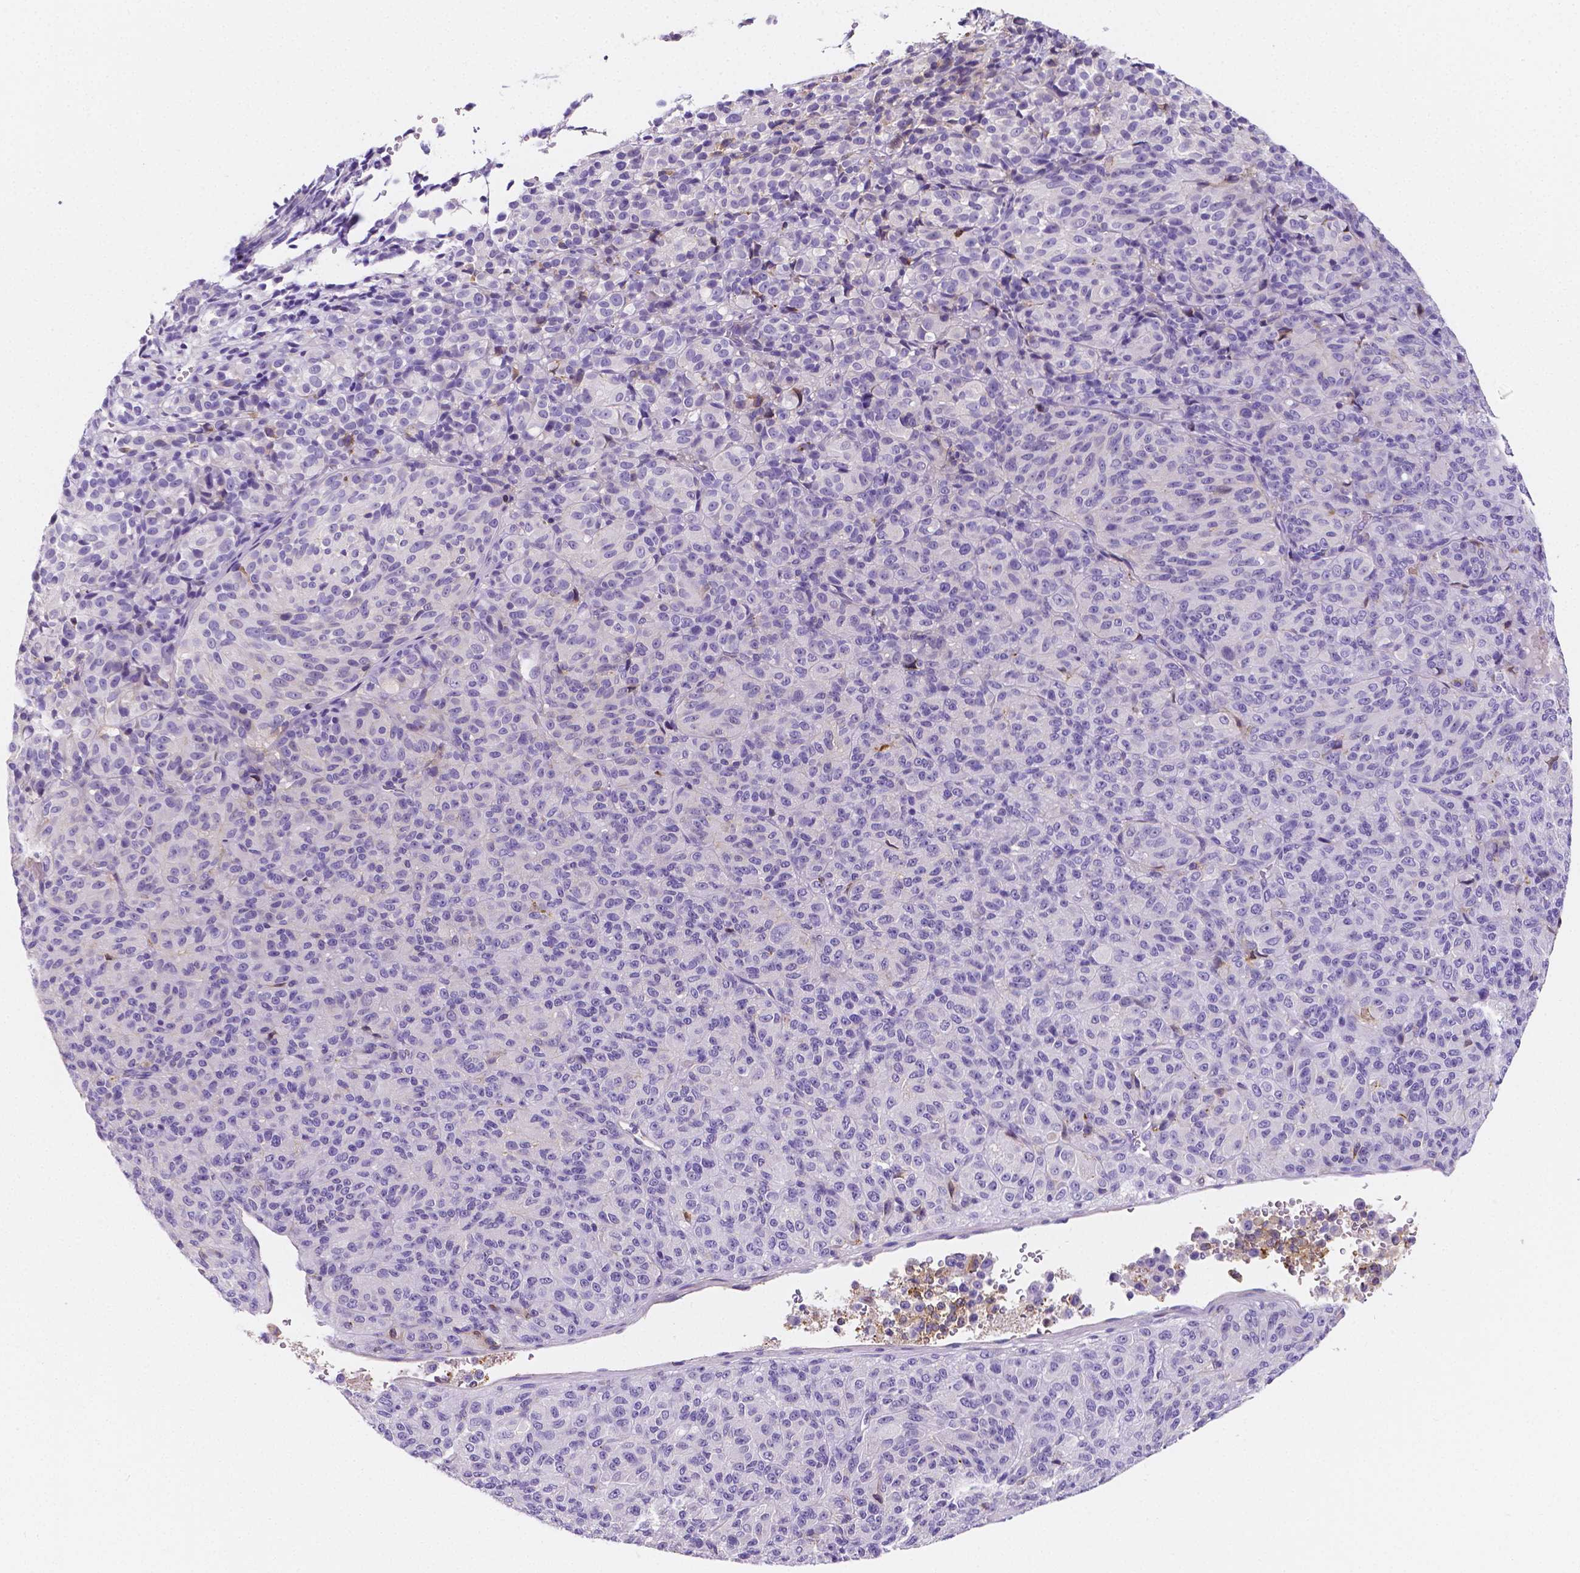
{"staining": {"intensity": "negative", "quantity": "none", "location": "none"}, "tissue": "melanoma", "cell_type": "Tumor cells", "image_type": "cancer", "snomed": [{"axis": "morphology", "description": "Malignant melanoma, Metastatic site"}, {"axis": "topography", "description": "Brain"}], "caption": "An immunohistochemistry histopathology image of malignant melanoma (metastatic site) is shown. There is no staining in tumor cells of malignant melanoma (metastatic site).", "gene": "GABRD", "patient": {"sex": "female", "age": 56}}